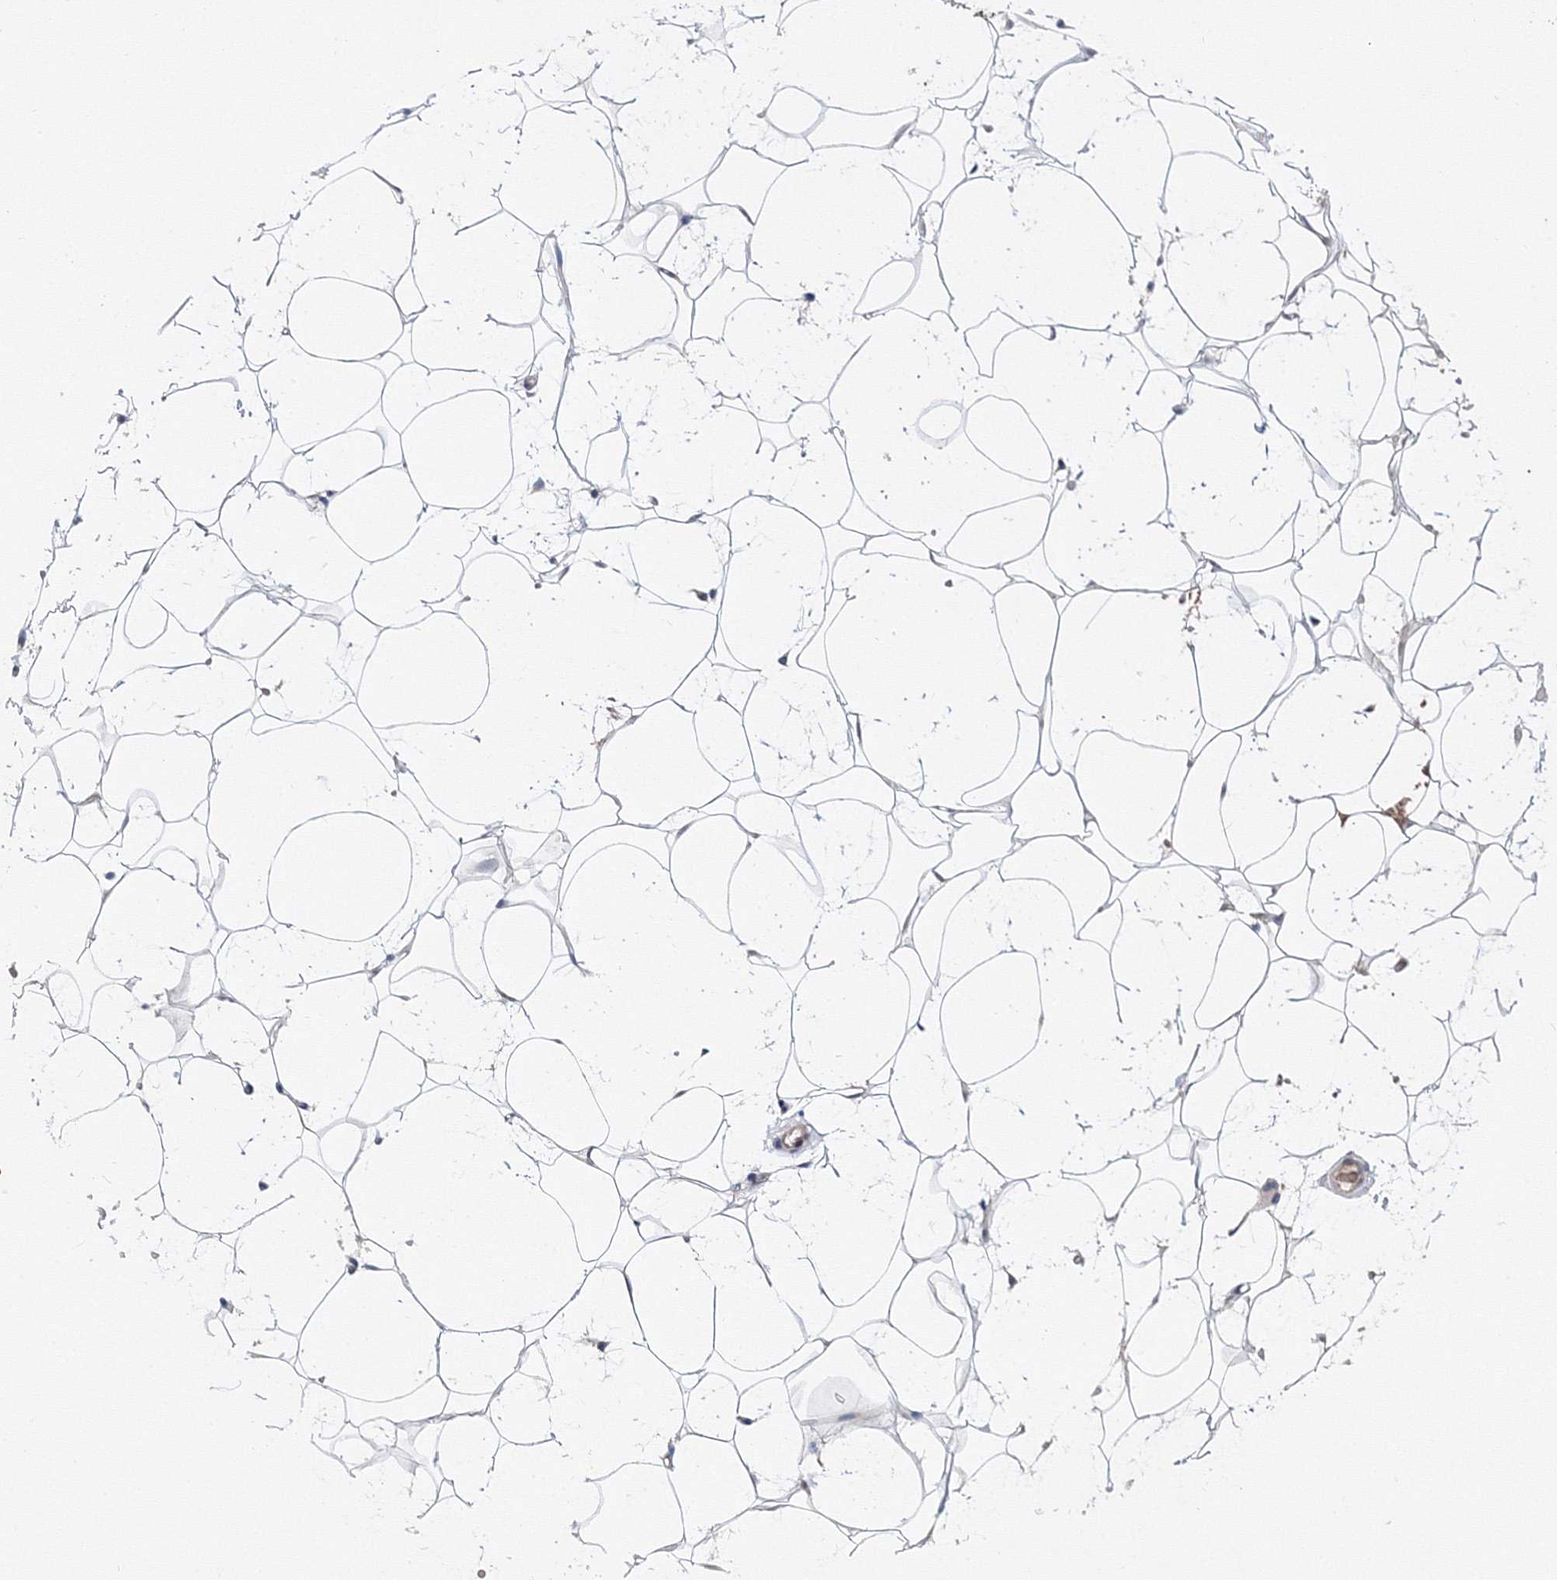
{"staining": {"intensity": "negative", "quantity": "none", "location": "none"}, "tissue": "adipose tissue", "cell_type": "Adipocytes", "image_type": "normal", "snomed": [{"axis": "morphology", "description": "Normal tissue, NOS"}, {"axis": "topography", "description": "Breast"}], "caption": "Immunohistochemistry of normal adipose tissue exhibits no positivity in adipocytes.", "gene": "C11orf52", "patient": {"sex": "female", "age": 26}}